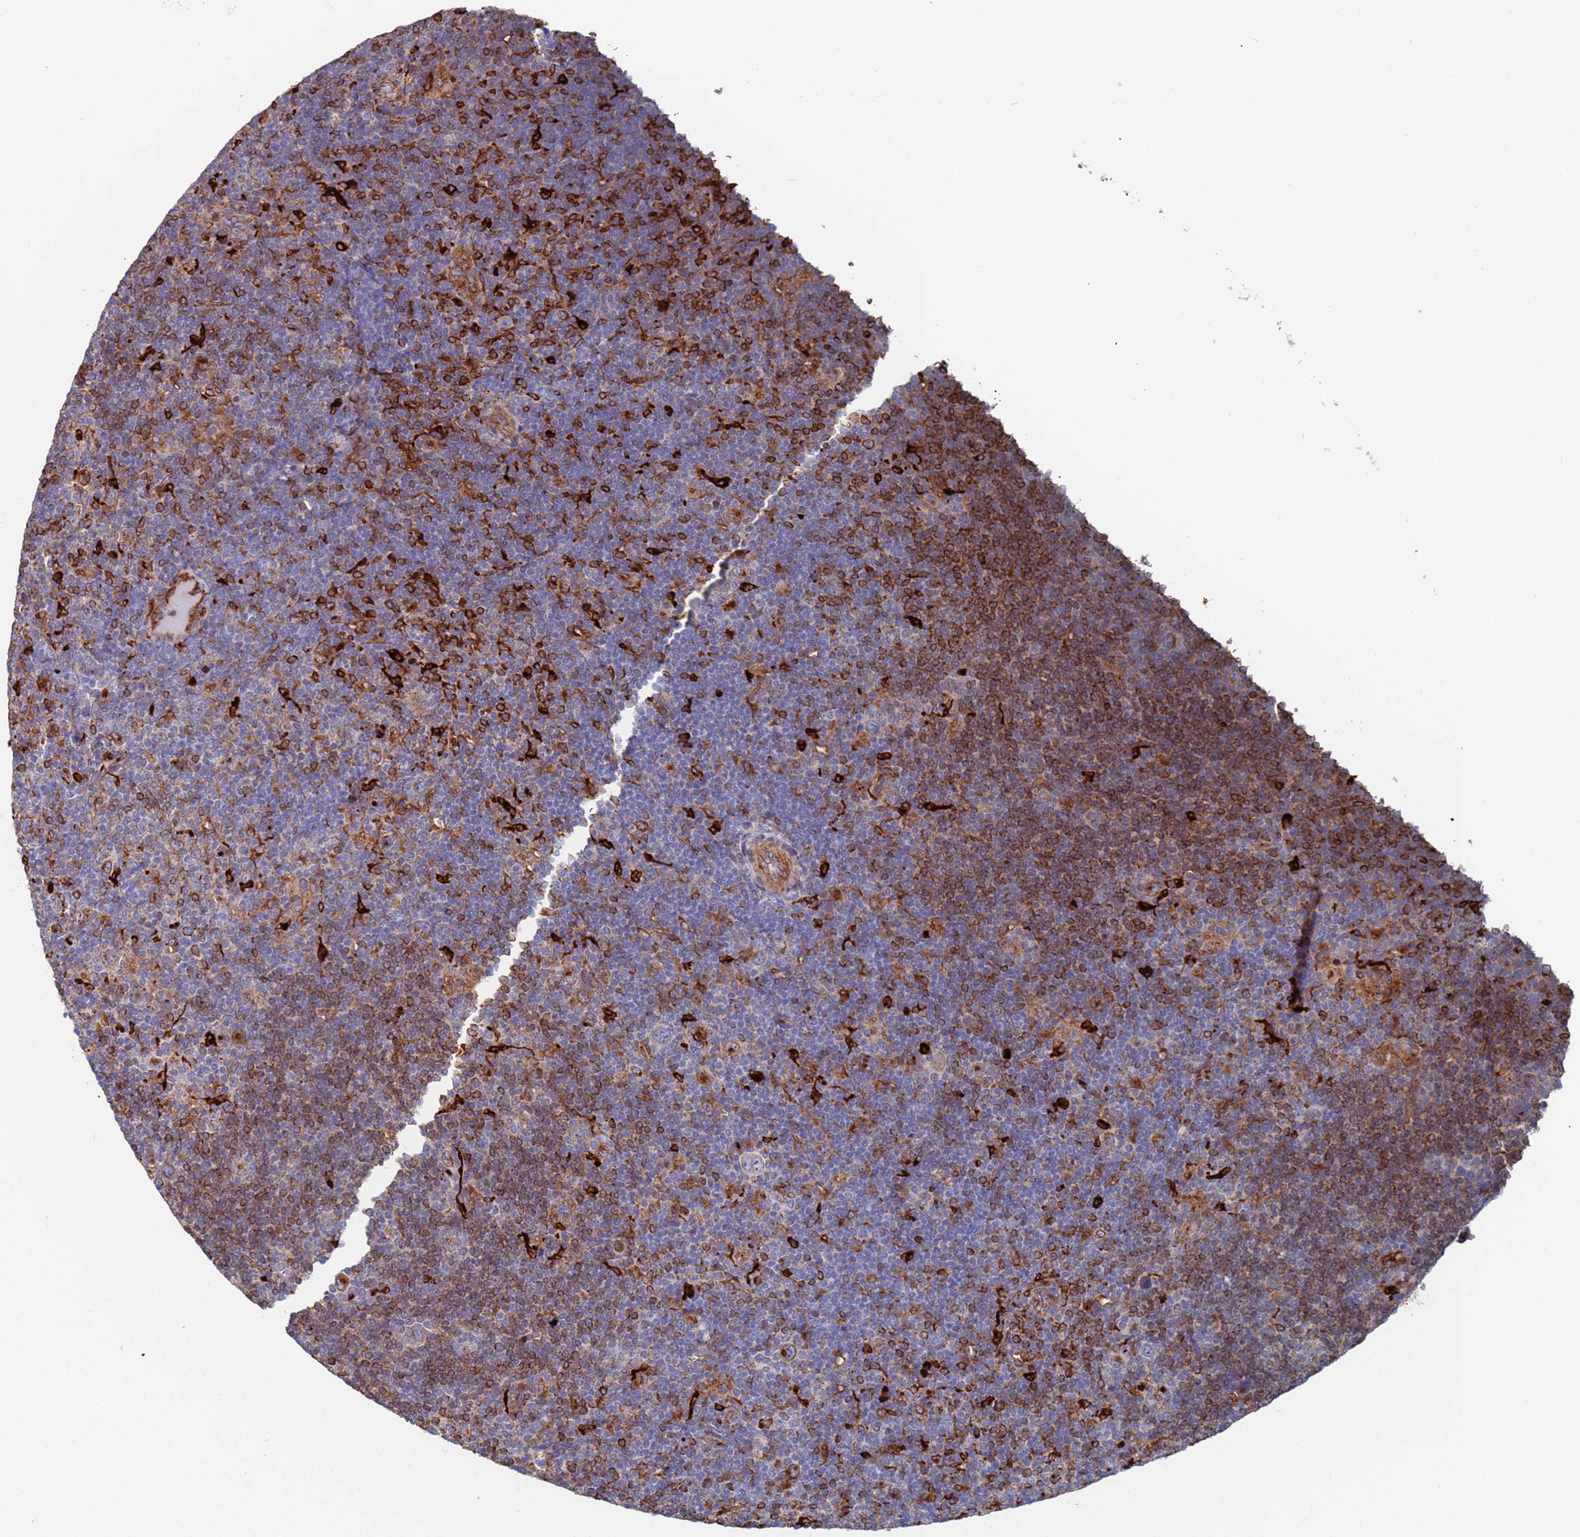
{"staining": {"intensity": "moderate", "quantity": ">75%", "location": "cytoplasmic/membranous"}, "tissue": "lymphoma", "cell_type": "Tumor cells", "image_type": "cancer", "snomed": [{"axis": "morphology", "description": "Hodgkin's disease, NOS"}, {"axis": "topography", "description": "Lymph node"}], "caption": "High-magnification brightfield microscopy of lymphoma stained with DAB (brown) and counterstained with hematoxylin (blue). tumor cells exhibit moderate cytoplasmic/membranous positivity is seen in about>75% of cells.", "gene": "GREB1L", "patient": {"sex": "female", "age": 57}}